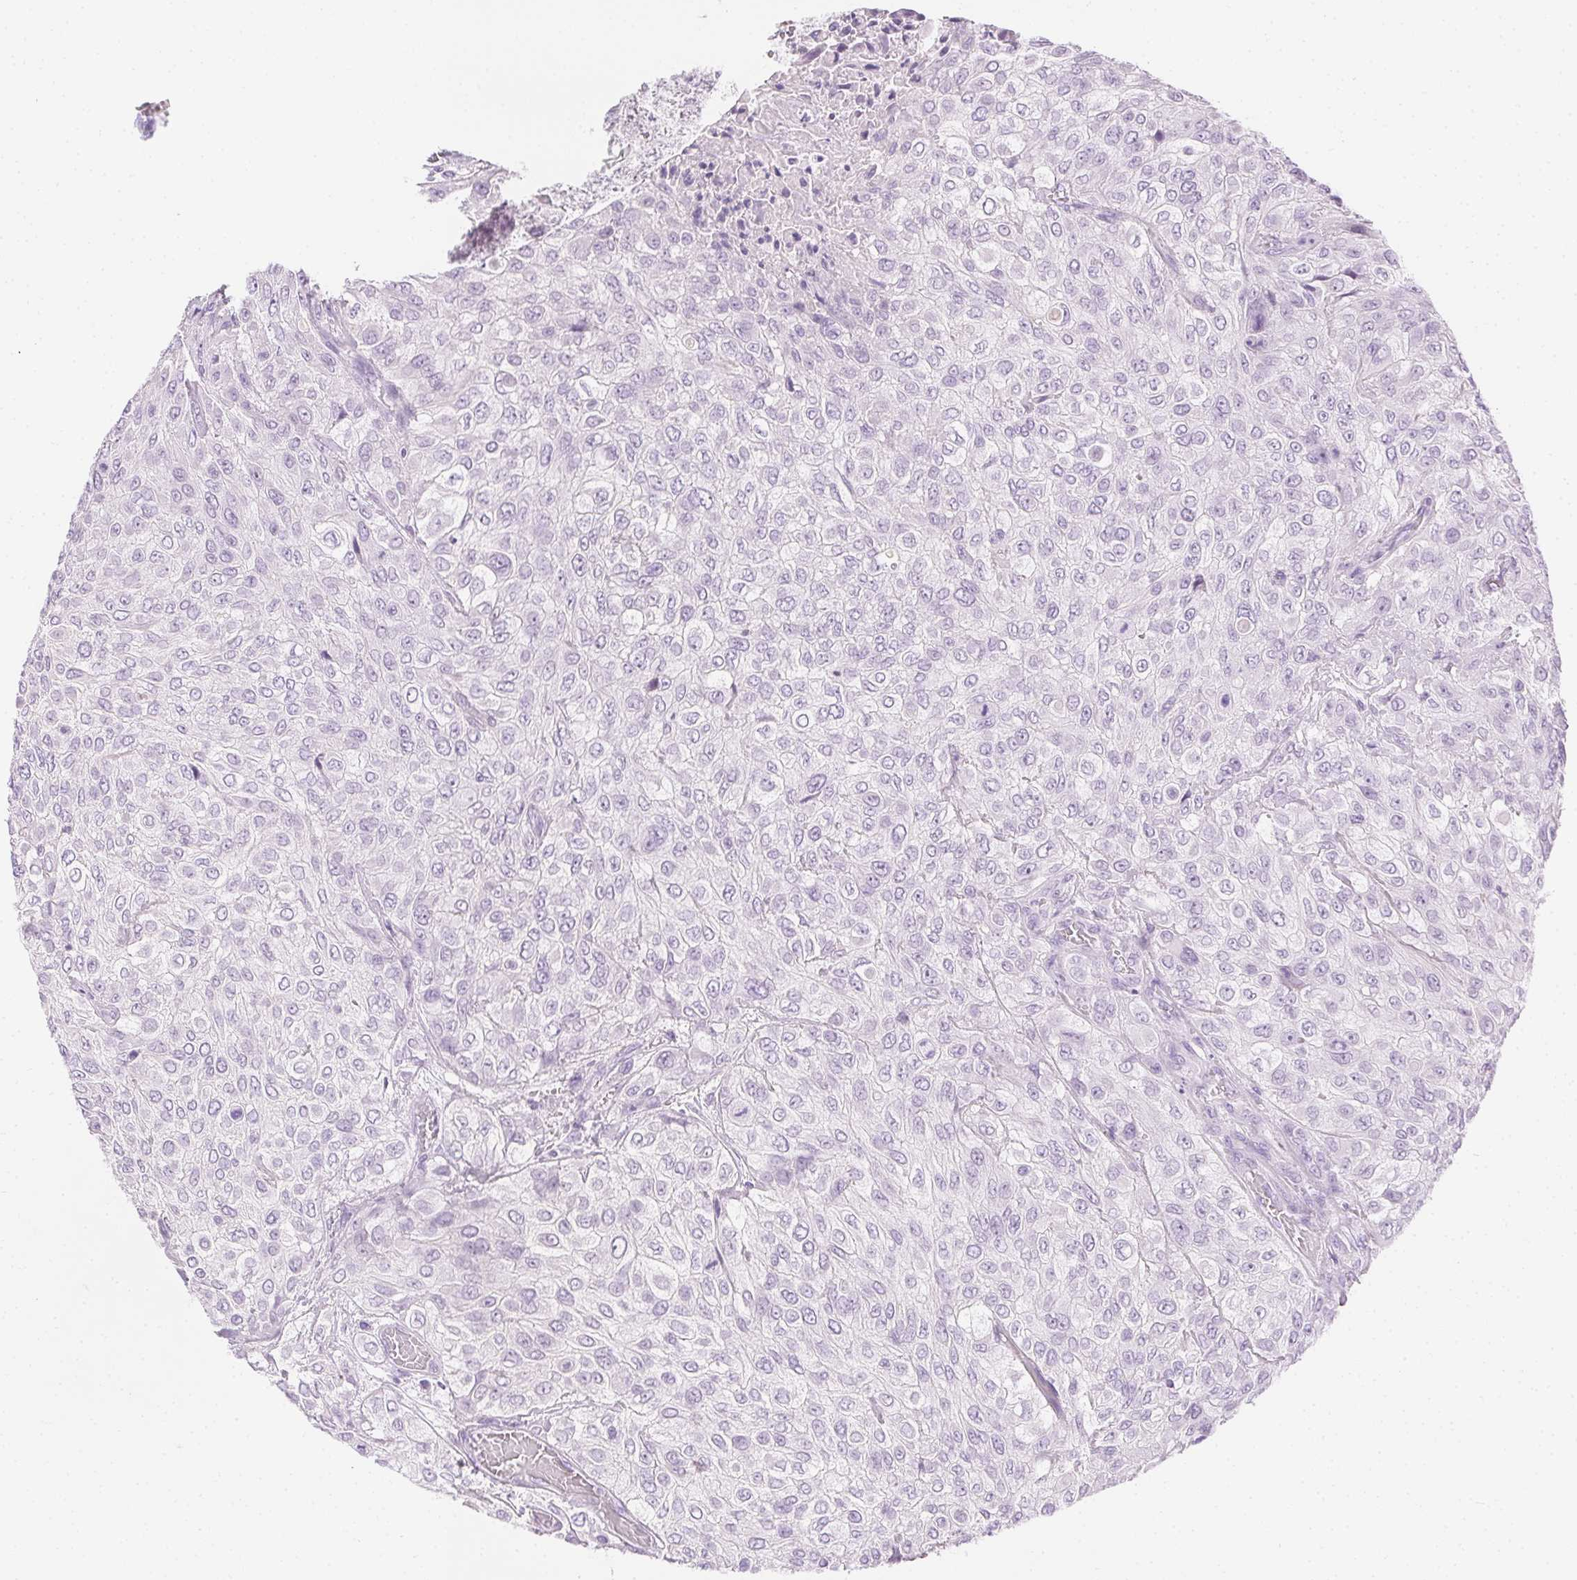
{"staining": {"intensity": "negative", "quantity": "none", "location": "none"}, "tissue": "urothelial cancer", "cell_type": "Tumor cells", "image_type": "cancer", "snomed": [{"axis": "morphology", "description": "Urothelial carcinoma, High grade"}, {"axis": "topography", "description": "Urinary bladder"}], "caption": "Urothelial cancer was stained to show a protein in brown. There is no significant expression in tumor cells. Nuclei are stained in blue.", "gene": "C20orf85", "patient": {"sex": "male", "age": 57}}